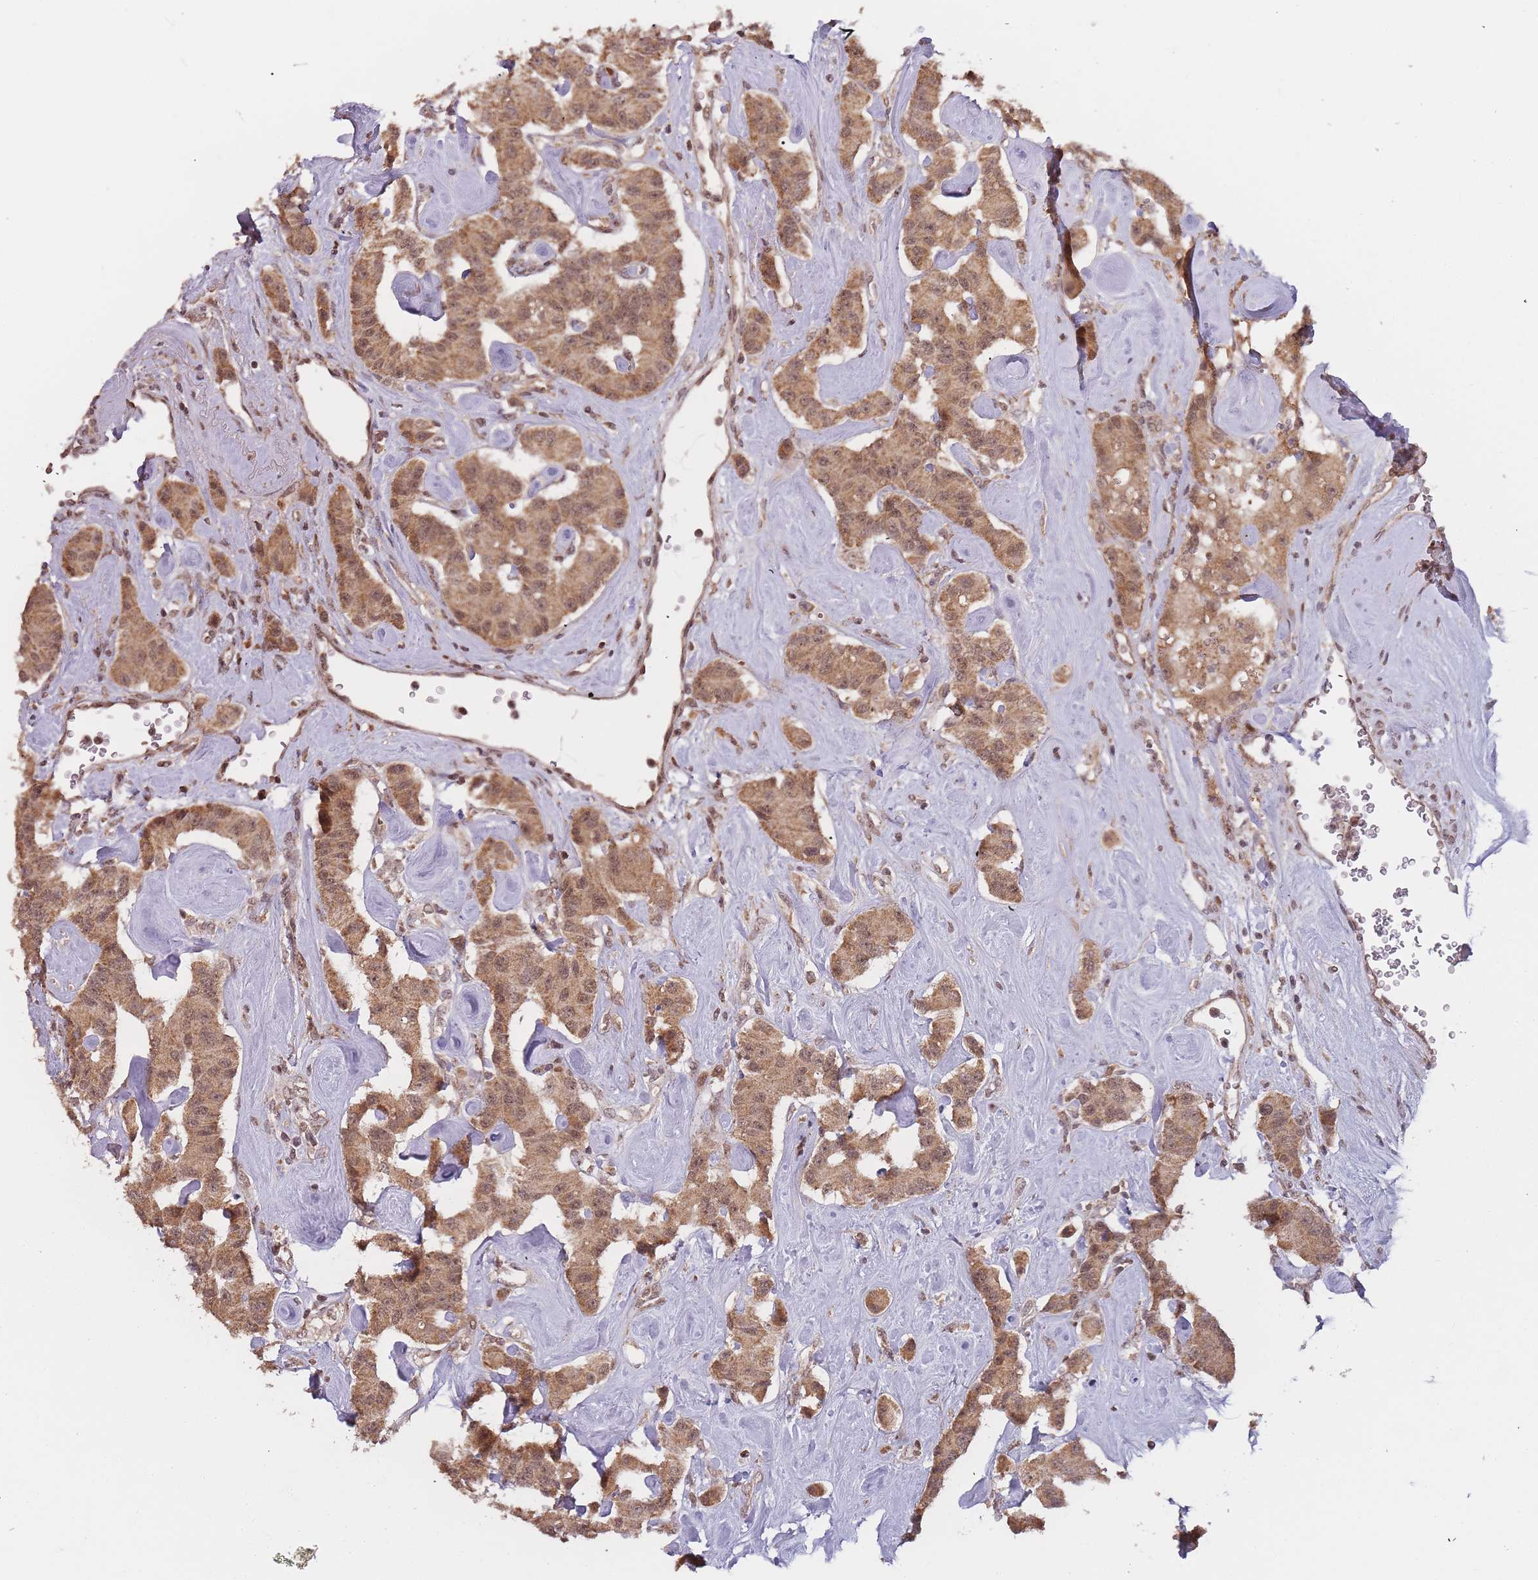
{"staining": {"intensity": "moderate", "quantity": ">75%", "location": "cytoplasmic/membranous,nuclear"}, "tissue": "carcinoid", "cell_type": "Tumor cells", "image_type": "cancer", "snomed": [{"axis": "morphology", "description": "Carcinoid, malignant, NOS"}, {"axis": "topography", "description": "Pancreas"}], "caption": "Immunohistochemical staining of carcinoid exhibits moderate cytoplasmic/membranous and nuclear protein positivity in about >75% of tumor cells. The staining is performed using DAB brown chromogen to label protein expression. The nuclei are counter-stained blue using hematoxylin.", "gene": "ZNF497", "patient": {"sex": "male", "age": 41}}